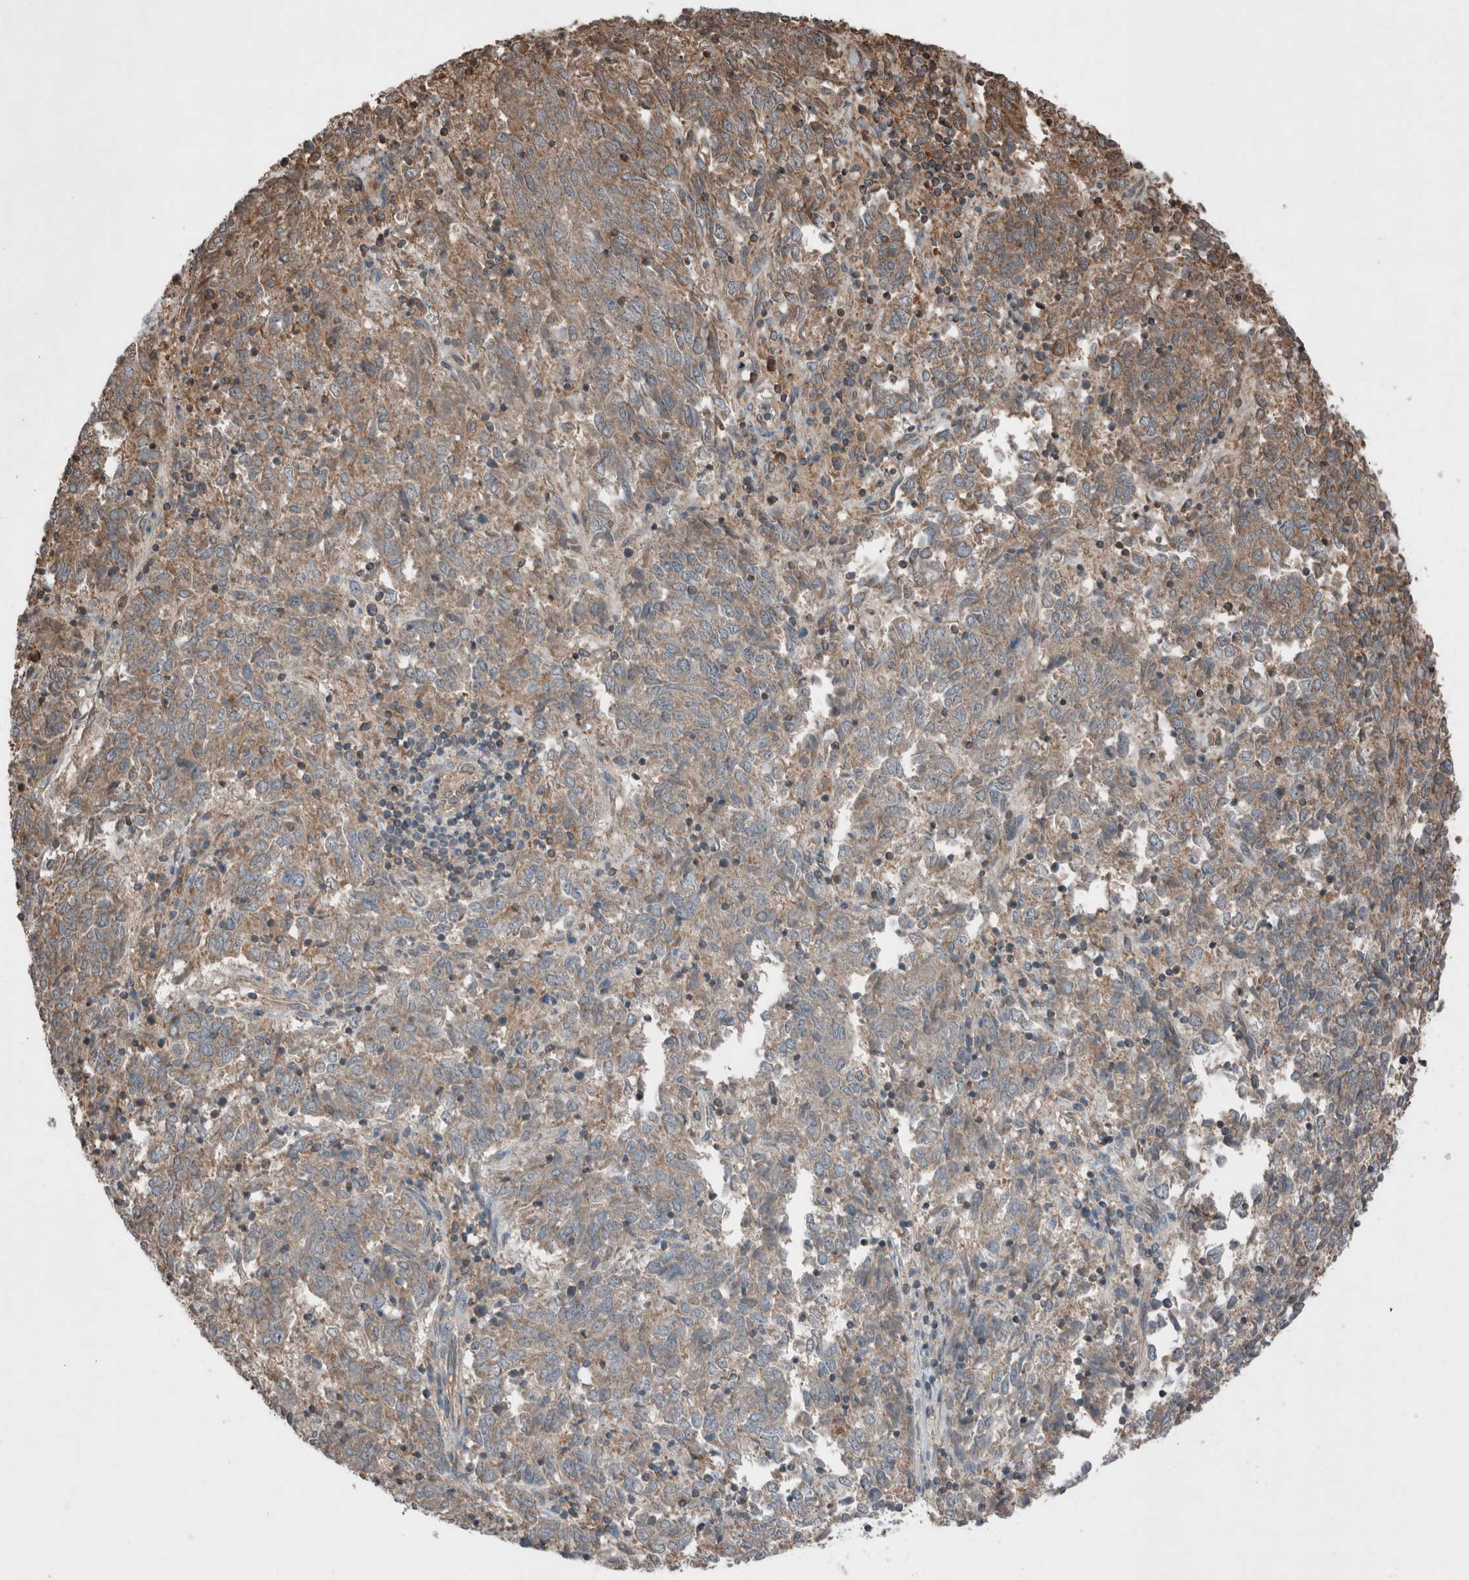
{"staining": {"intensity": "weak", "quantity": "25%-75%", "location": "cytoplasmic/membranous"}, "tissue": "endometrial cancer", "cell_type": "Tumor cells", "image_type": "cancer", "snomed": [{"axis": "morphology", "description": "Adenocarcinoma, NOS"}, {"axis": "topography", "description": "Endometrium"}], "caption": "Immunohistochemical staining of adenocarcinoma (endometrial) shows low levels of weak cytoplasmic/membranous staining in about 25%-75% of tumor cells. Immunohistochemistry (ihc) stains the protein of interest in brown and the nuclei are stained blue.", "gene": "KLK14", "patient": {"sex": "female", "age": 80}}